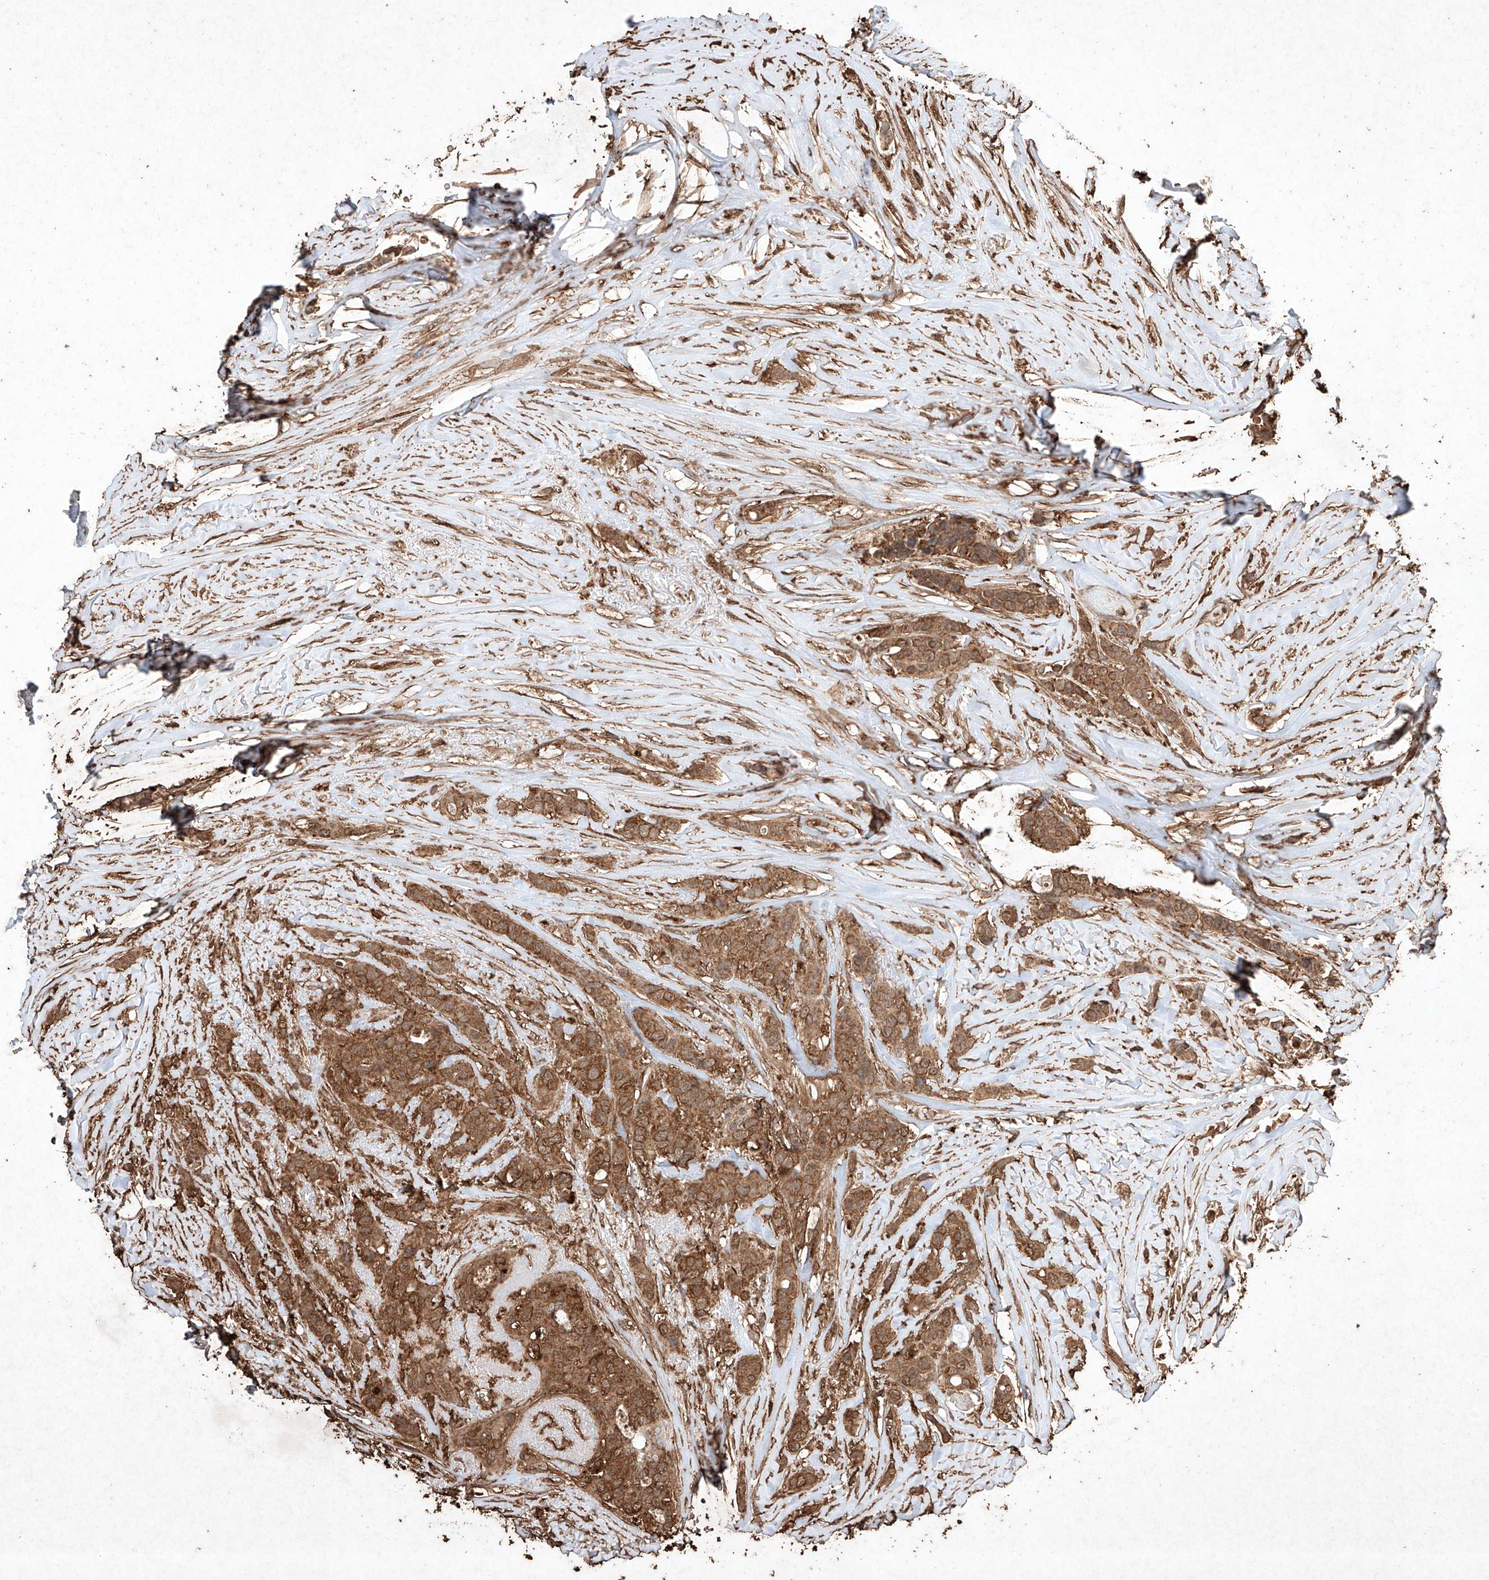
{"staining": {"intensity": "moderate", "quantity": ">75%", "location": "cytoplasmic/membranous"}, "tissue": "breast cancer", "cell_type": "Tumor cells", "image_type": "cancer", "snomed": [{"axis": "morphology", "description": "Lobular carcinoma"}, {"axis": "topography", "description": "Breast"}], "caption": "This is a photomicrograph of immunohistochemistry (IHC) staining of breast lobular carcinoma, which shows moderate staining in the cytoplasmic/membranous of tumor cells.", "gene": "M6PR", "patient": {"sex": "female", "age": 51}}